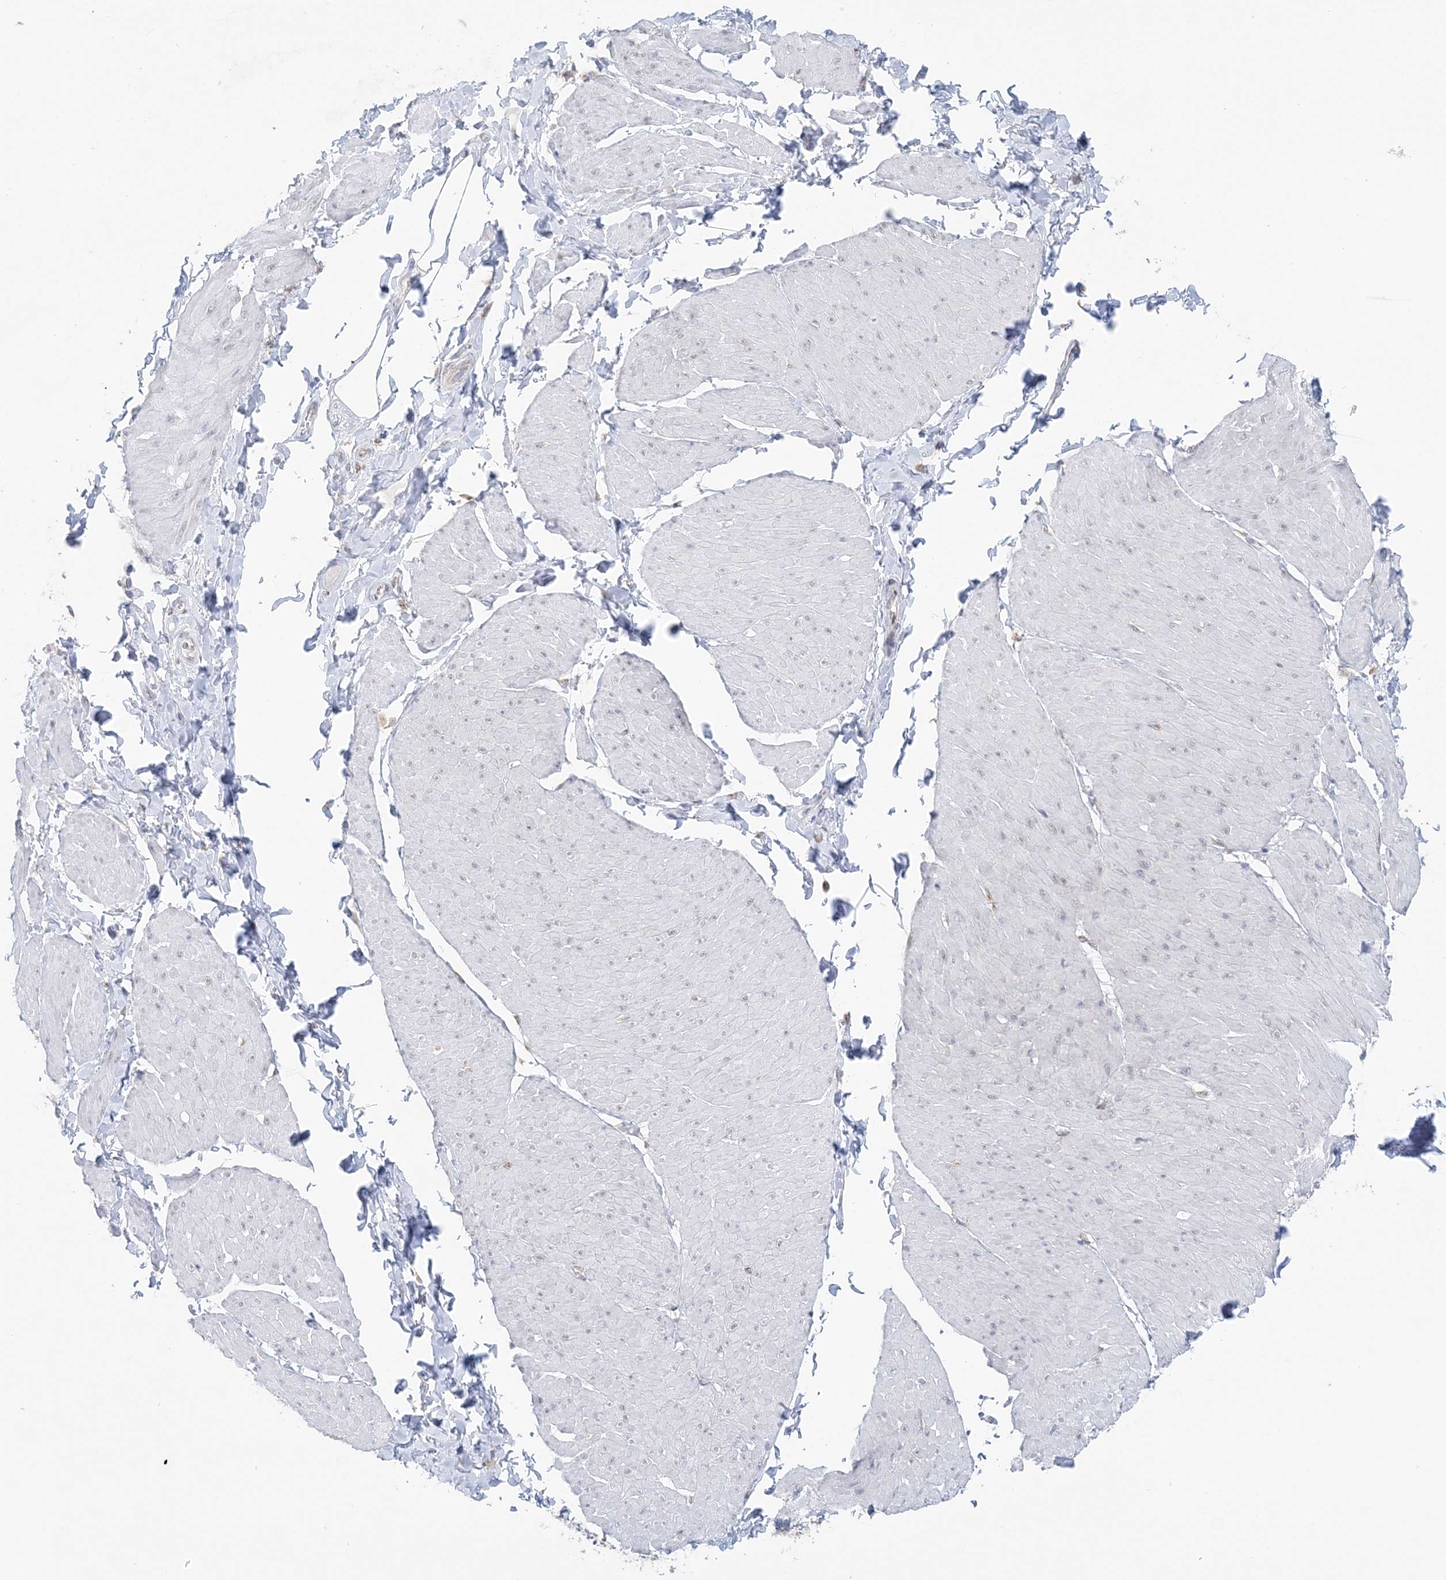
{"staining": {"intensity": "negative", "quantity": "none", "location": "none"}, "tissue": "smooth muscle", "cell_type": "Smooth muscle cells", "image_type": "normal", "snomed": [{"axis": "morphology", "description": "Urothelial carcinoma, High grade"}, {"axis": "topography", "description": "Urinary bladder"}], "caption": "Smooth muscle cells are negative for brown protein staining in benign smooth muscle. Brightfield microscopy of immunohistochemistry stained with DAB (3,3'-diaminobenzidine) (brown) and hematoxylin (blue), captured at high magnification.", "gene": "TMED10", "patient": {"sex": "male", "age": 46}}